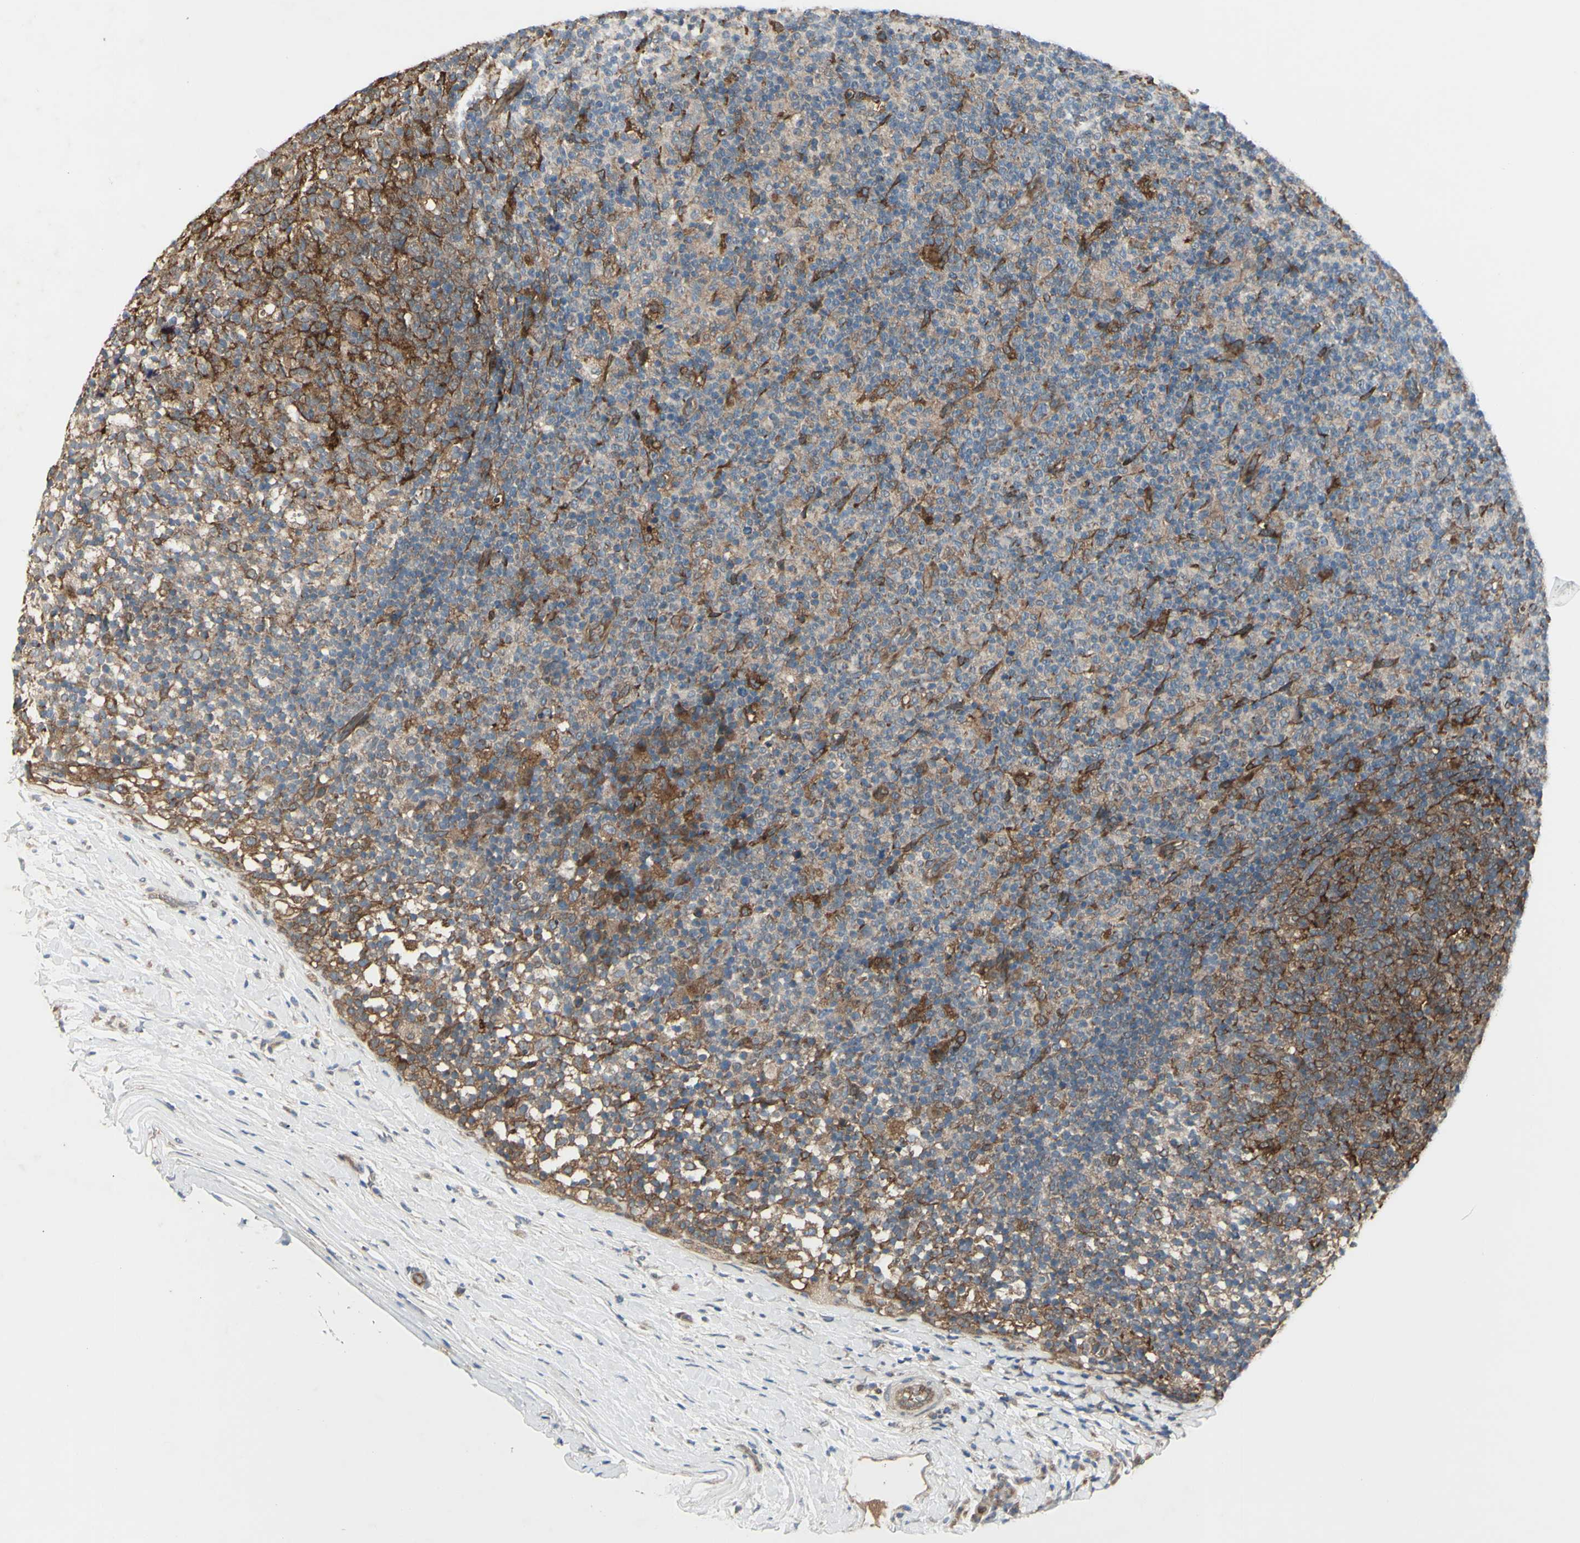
{"staining": {"intensity": "moderate", "quantity": ">75%", "location": "cytoplasmic/membranous"}, "tissue": "lymph node", "cell_type": "Germinal center cells", "image_type": "normal", "snomed": [{"axis": "morphology", "description": "Normal tissue, NOS"}, {"axis": "morphology", "description": "Inflammation, NOS"}, {"axis": "topography", "description": "Lymph node"}], "caption": "Human lymph node stained with a brown dye displays moderate cytoplasmic/membranous positive positivity in about >75% of germinal center cells.", "gene": "IGSF9B", "patient": {"sex": "male", "age": 55}}